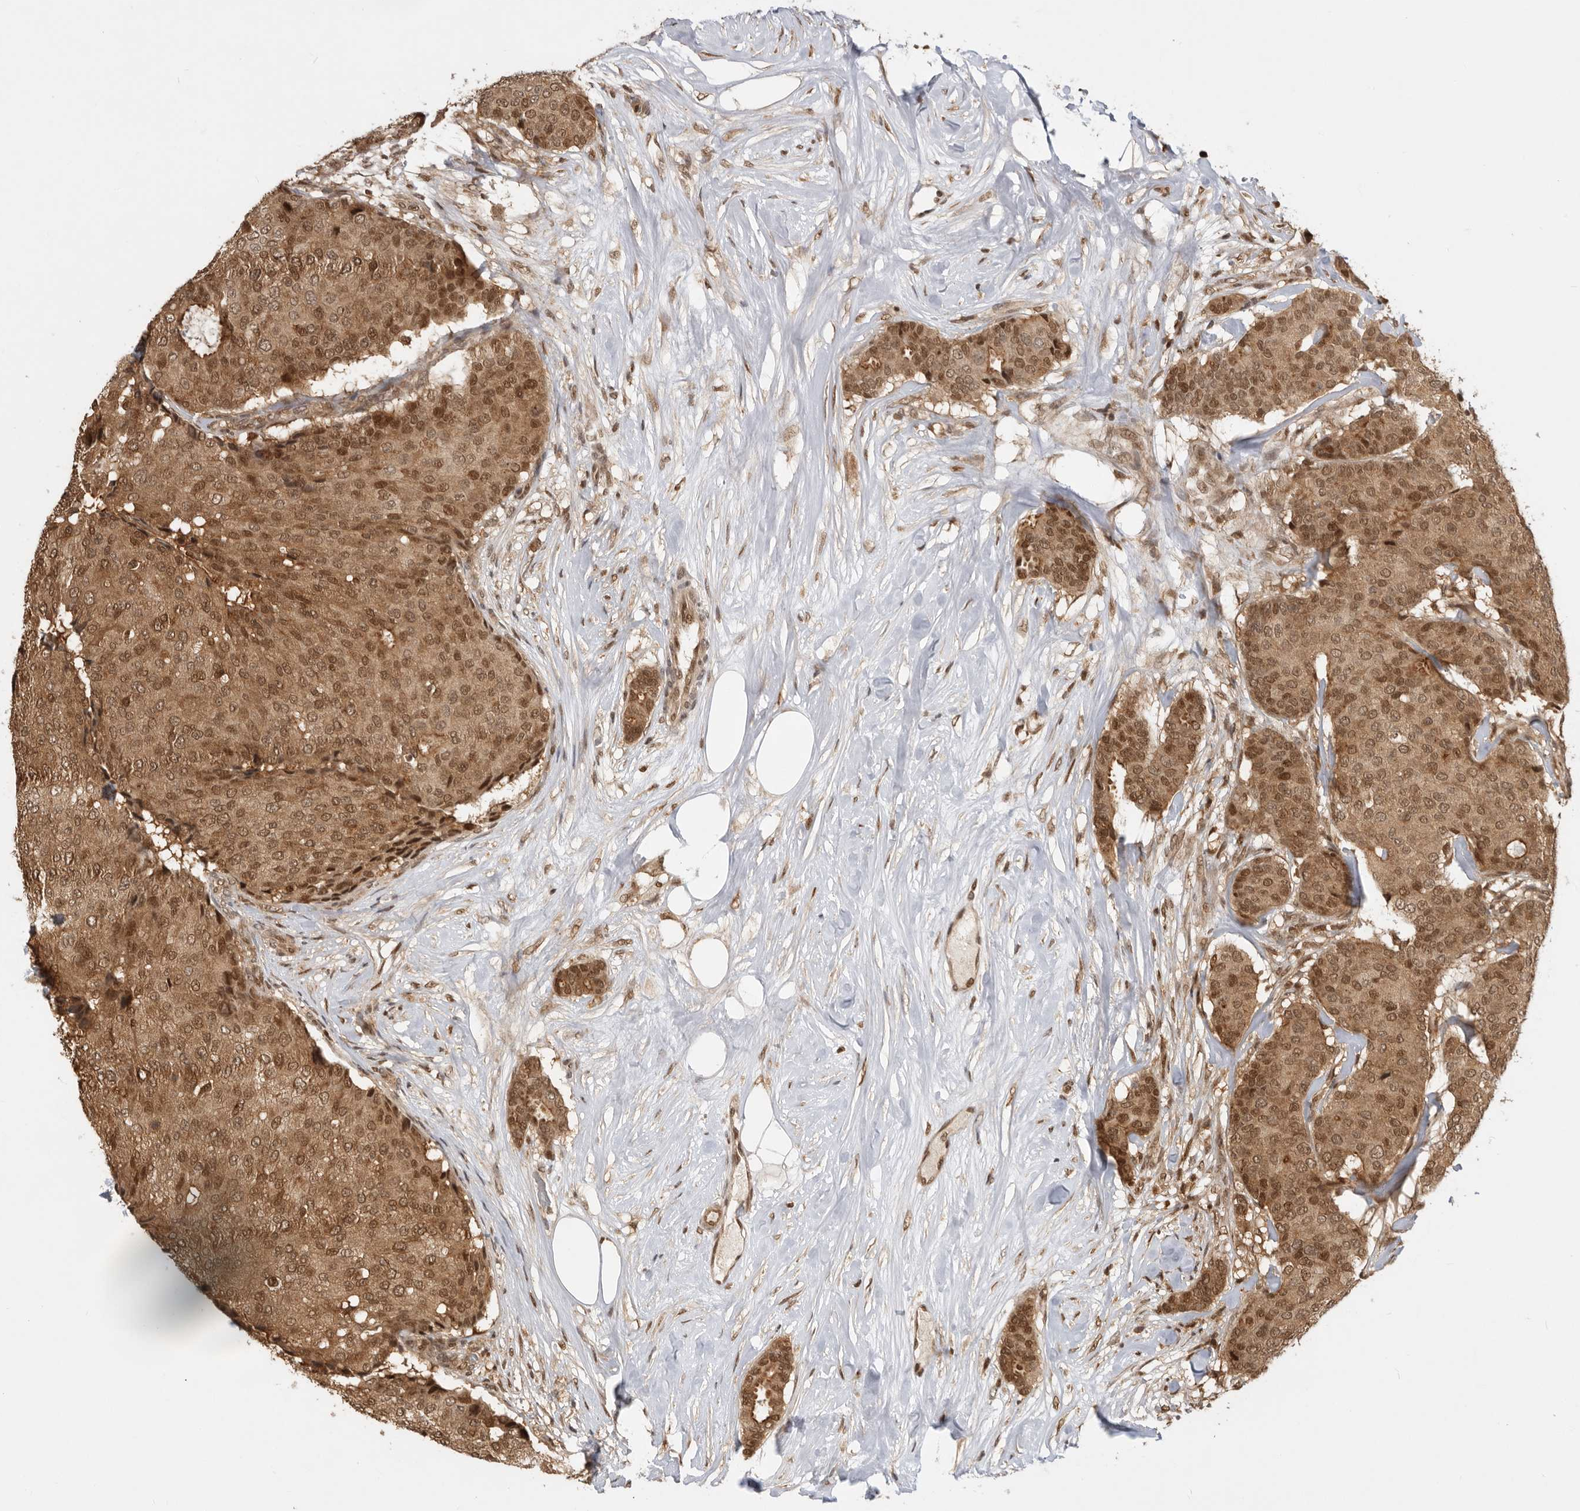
{"staining": {"intensity": "moderate", "quantity": ">75%", "location": "cytoplasmic/membranous,nuclear"}, "tissue": "breast cancer", "cell_type": "Tumor cells", "image_type": "cancer", "snomed": [{"axis": "morphology", "description": "Duct carcinoma"}, {"axis": "topography", "description": "Breast"}], "caption": "This micrograph demonstrates immunohistochemistry (IHC) staining of breast cancer (invasive ductal carcinoma), with medium moderate cytoplasmic/membranous and nuclear staining in about >75% of tumor cells.", "gene": "ADPRS", "patient": {"sex": "female", "age": 75}}